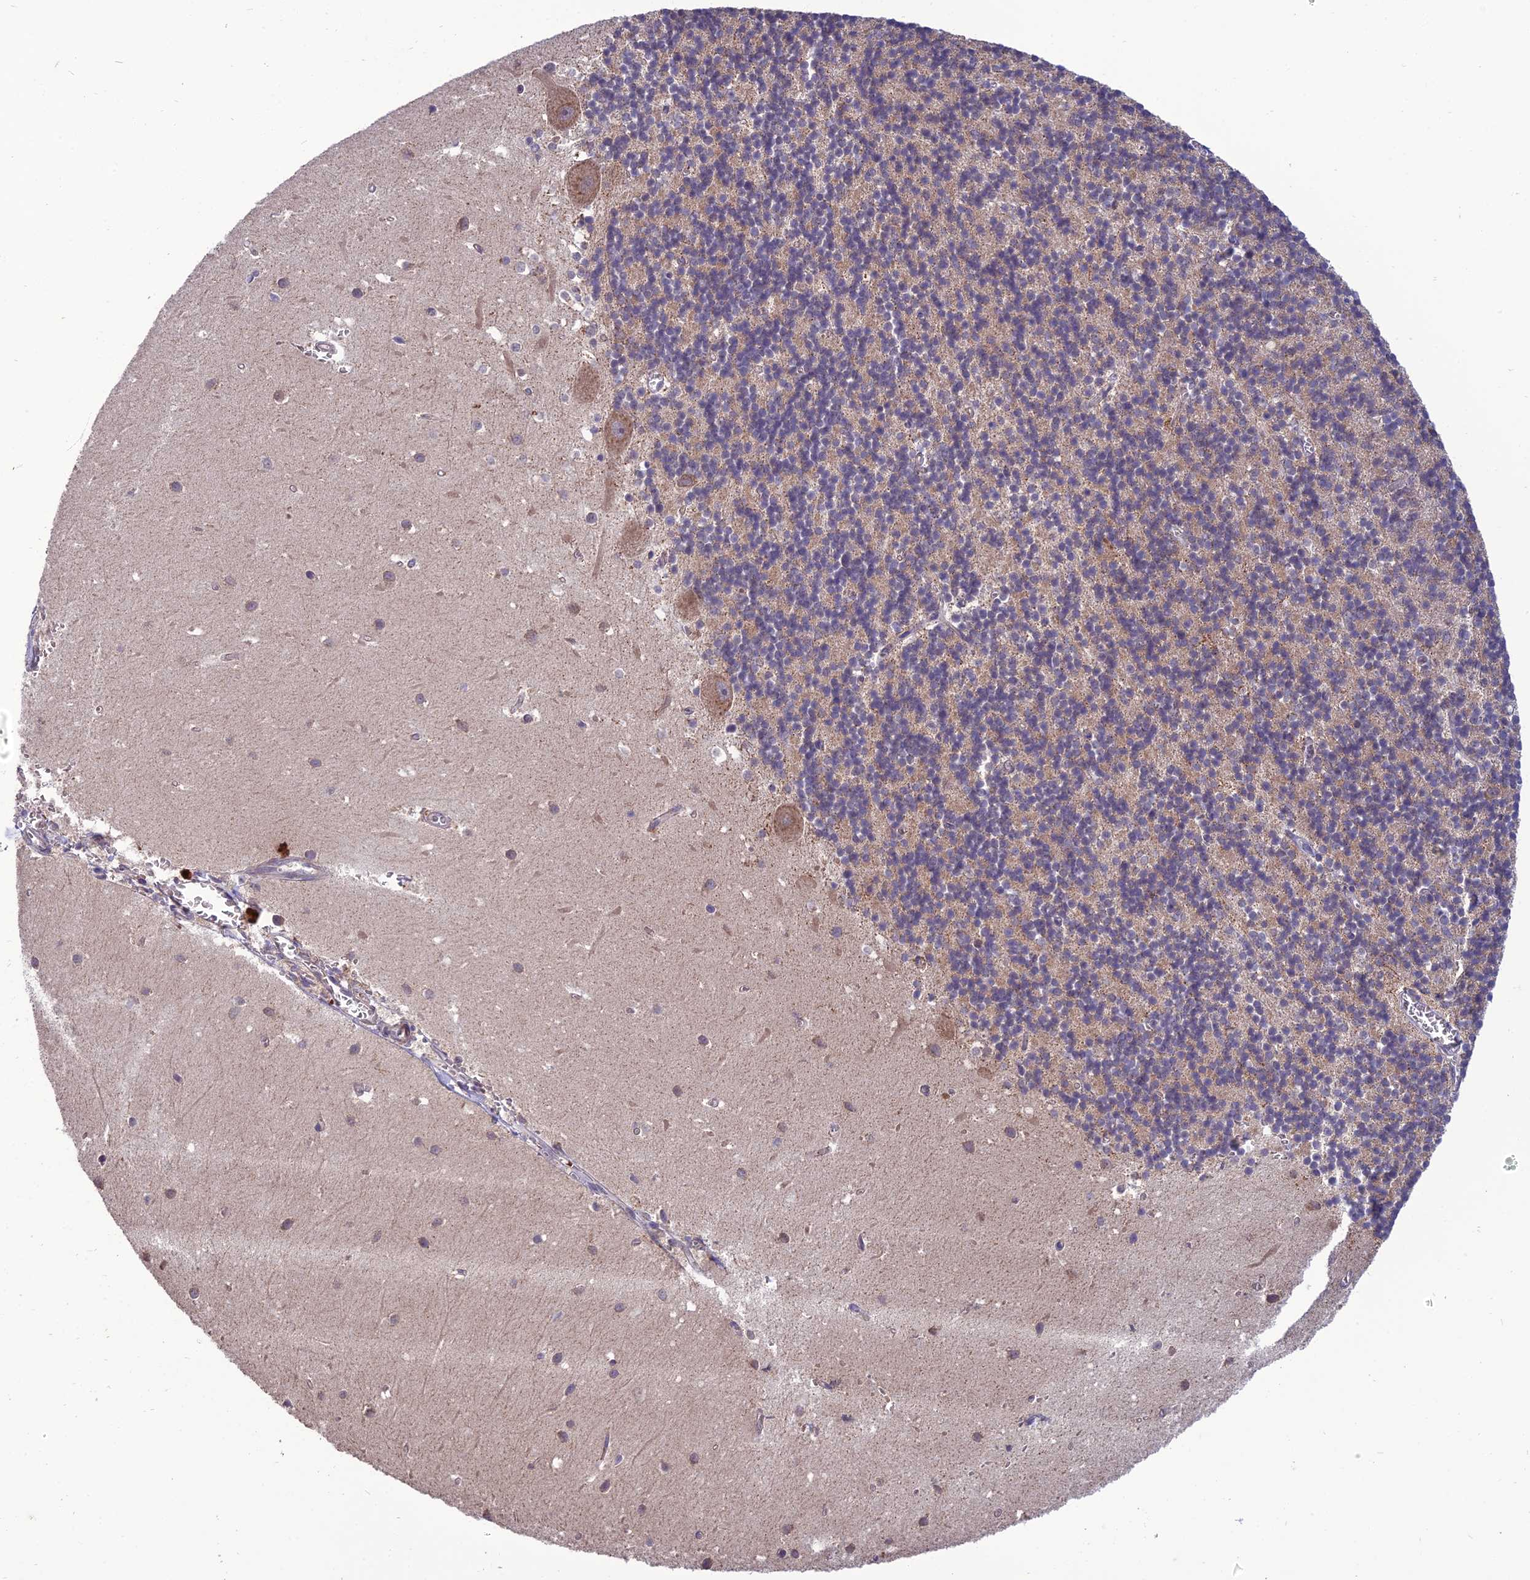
{"staining": {"intensity": "weak", "quantity": "<25%", "location": "cytoplasmic/membranous"}, "tissue": "cerebellum", "cell_type": "Cells in granular layer", "image_type": "normal", "snomed": [{"axis": "morphology", "description": "Normal tissue, NOS"}, {"axis": "topography", "description": "Cerebellum"}], "caption": "Image shows no protein expression in cells in granular layer of normal cerebellum.", "gene": "GIPC1", "patient": {"sex": "male", "age": 54}}